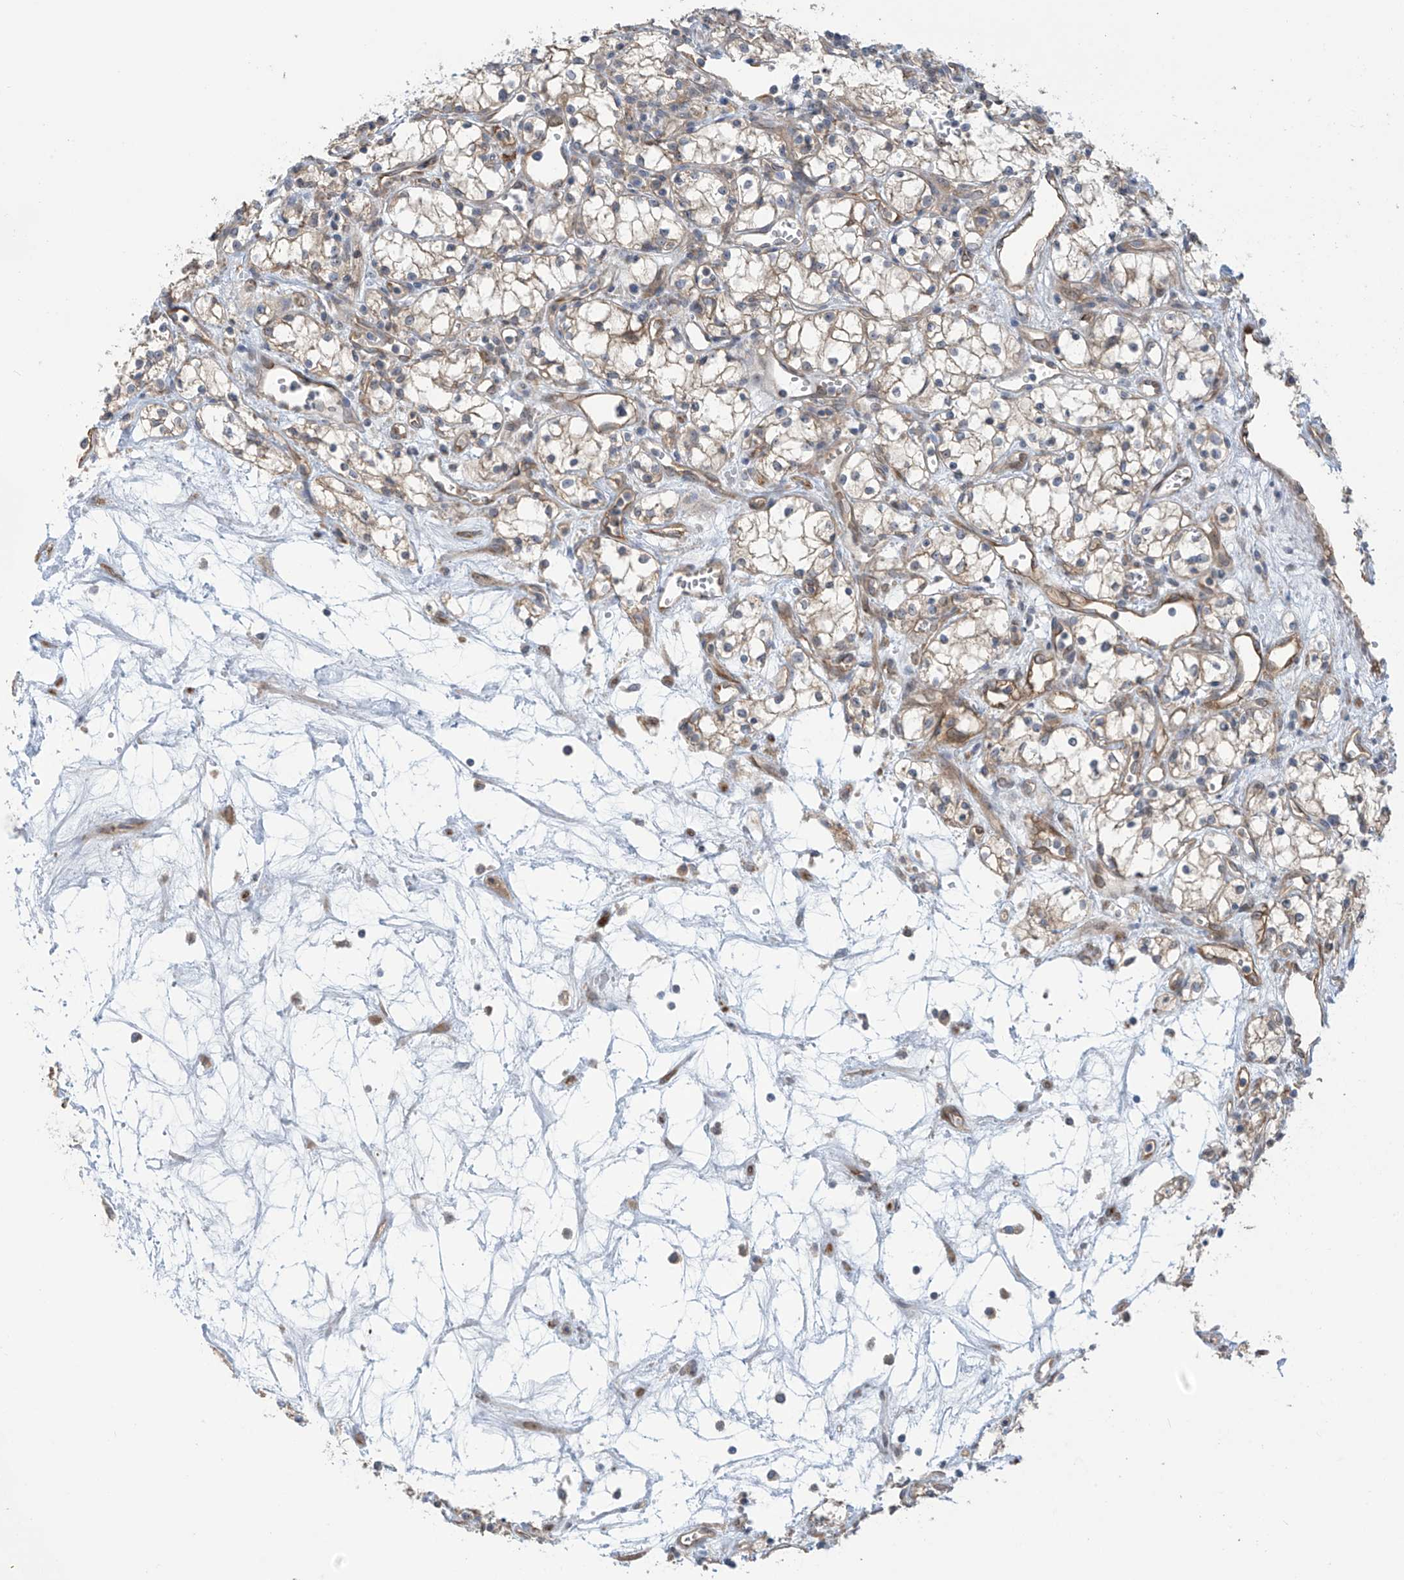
{"staining": {"intensity": "weak", "quantity": "<25%", "location": "cytoplasmic/membranous"}, "tissue": "renal cancer", "cell_type": "Tumor cells", "image_type": "cancer", "snomed": [{"axis": "morphology", "description": "Adenocarcinoma, NOS"}, {"axis": "topography", "description": "Kidney"}], "caption": "Immunohistochemistry (IHC) histopathology image of adenocarcinoma (renal) stained for a protein (brown), which displays no positivity in tumor cells.", "gene": "KIAA1522", "patient": {"sex": "male", "age": 59}}